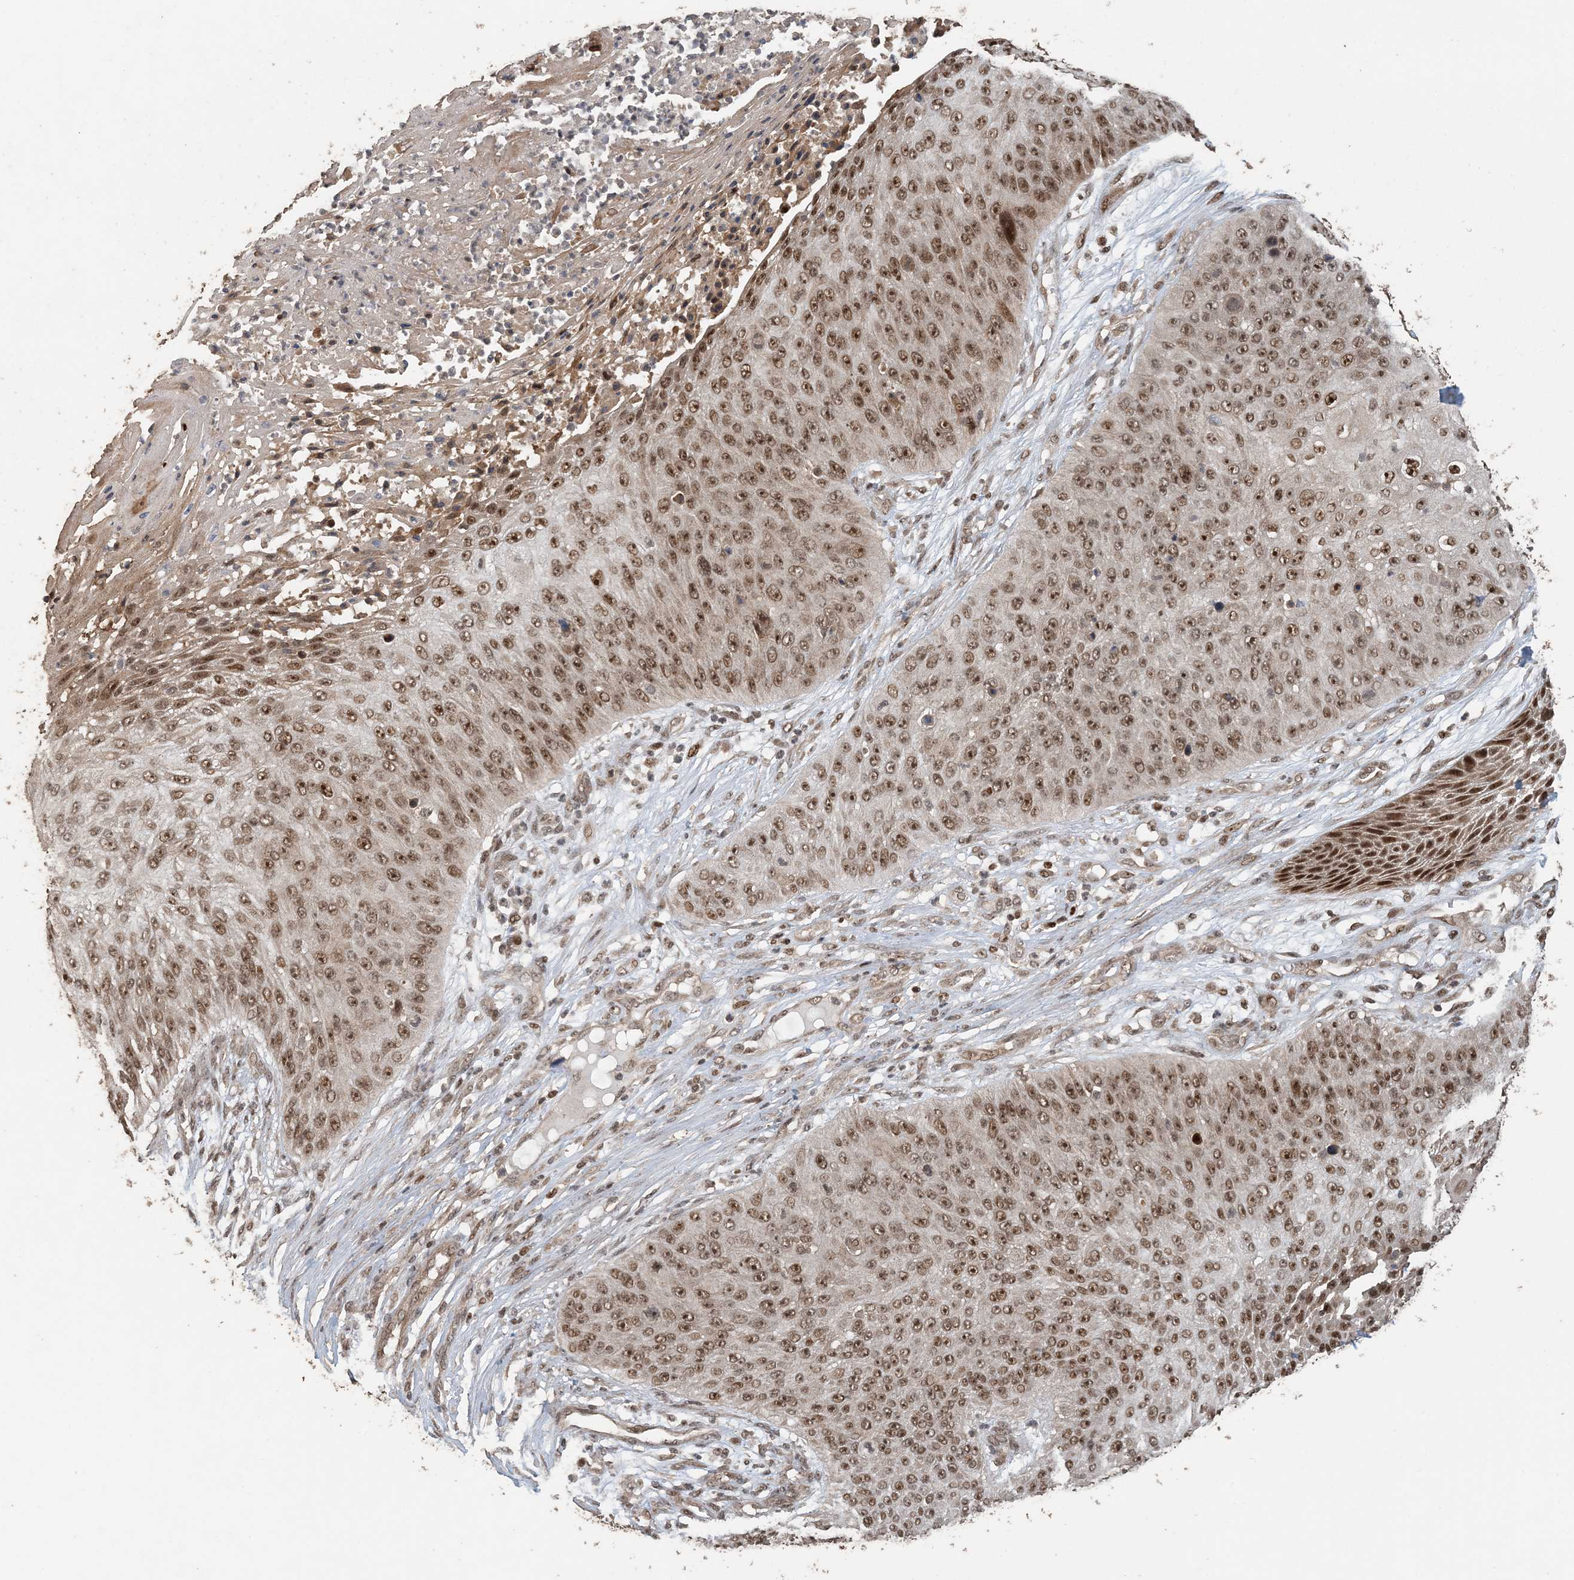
{"staining": {"intensity": "moderate", "quantity": ">75%", "location": "nuclear"}, "tissue": "skin cancer", "cell_type": "Tumor cells", "image_type": "cancer", "snomed": [{"axis": "morphology", "description": "Squamous cell carcinoma, NOS"}, {"axis": "topography", "description": "Skin"}], "caption": "Tumor cells exhibit medium levels of moderate nuclear expression in about >75% of cells in skin cancer (squamous cell carcinoma).", "gene": "ATP13A2", "patient": {"sex": "female", "age": 80}}